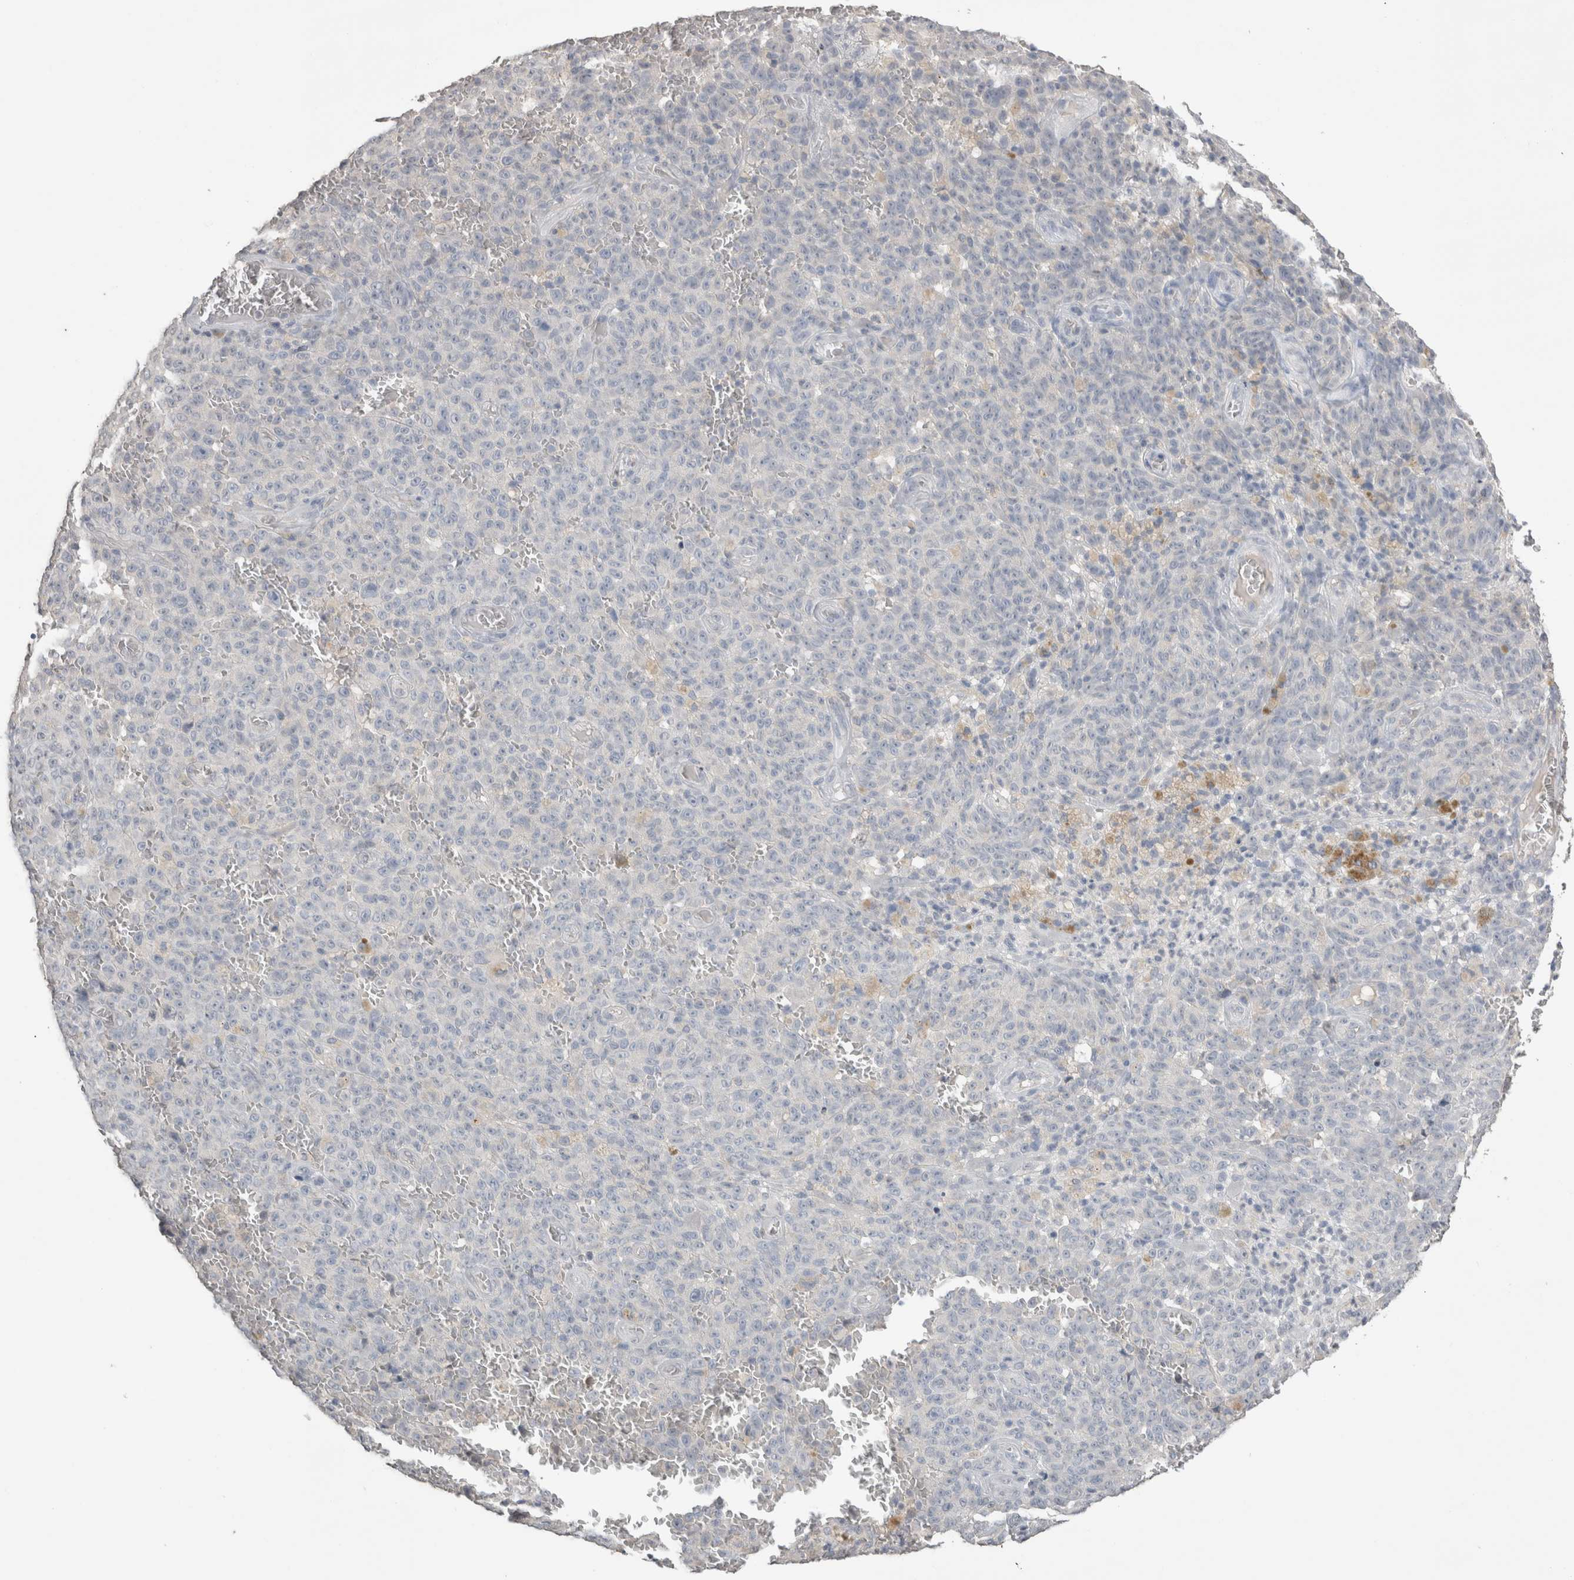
{"staining": {"intensity": "negative", "quantity": "none", "location": "none"}, "tissue": "melanoma", "cell_type": "Tumor cells", "image_type": "cancer", "snomed": [{"axis": "morphology", "description": "Malignant melanoma, NOS"}, {"axis": "topography", "description": "Skin"}], "caption": "Protein analysis of malignant melanoma reveals no significant positivity in tumor cells.", "gene": "NAALADL2", "patient": {"sex": "female", "age": 82}}